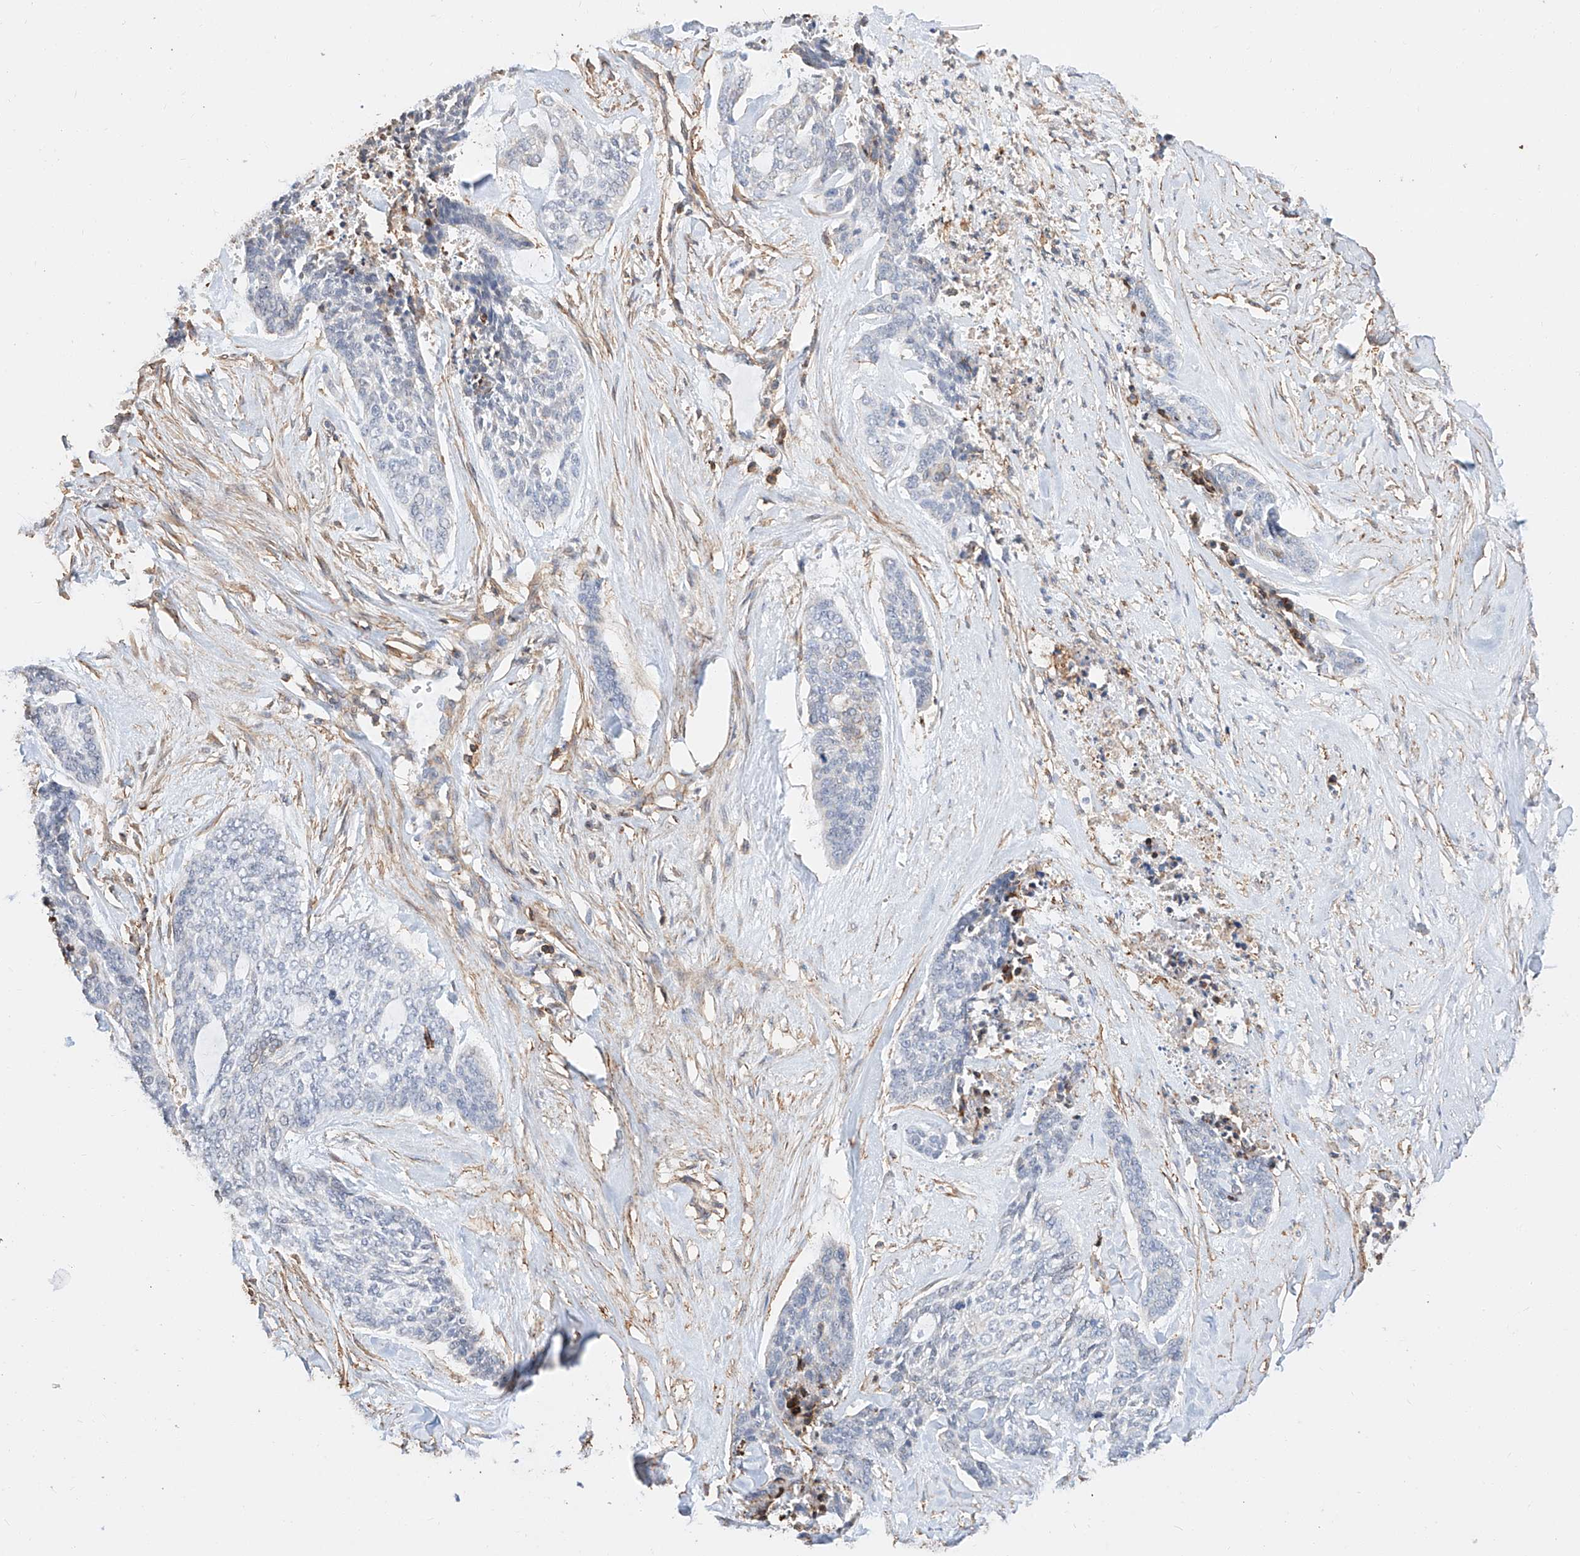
{"staining": {"intensity": "negative", "quantity": "none", "location": "none"}, "tissue": "skin cancer", "cell_type": "Tumor cells", "image_type": "cancer", "snomed": [{"axis": "morphology", "description": "Basal cell carcinoma"}, {"axis": "topography", "description": "Skin"}], "caption": "IHC histopathology image of neoplastic tissue: human skin cancer stained with DAB (3,3'-diaminobenzidine) demonstrates no significant protein positivity in tumor cells.", "gene": "WFS1", "patient": {"sex": "female", "age": 64}}